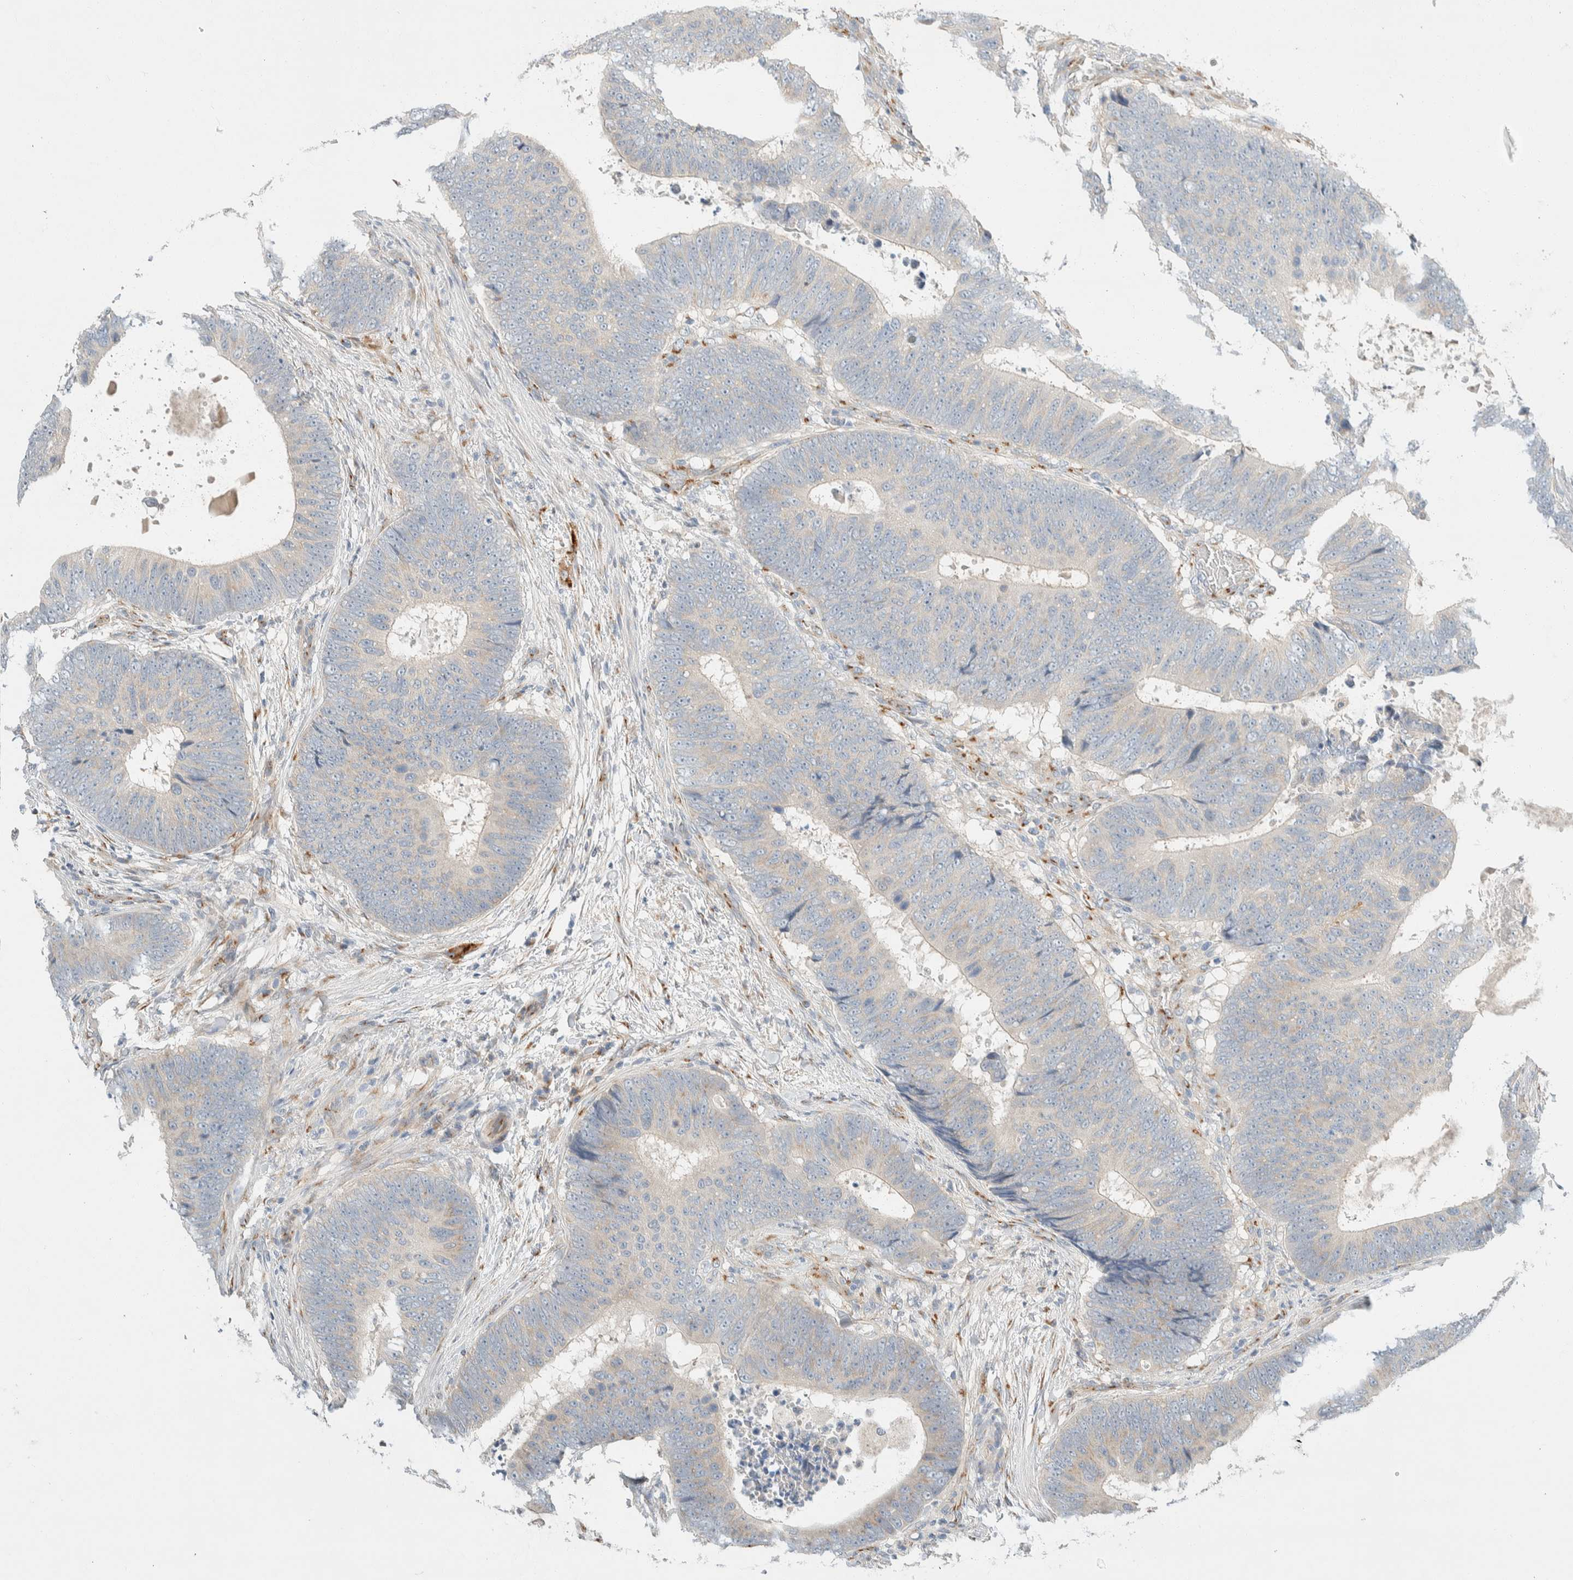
{"staining": {"intensity": "weak", "quantity": "25%-75%", "location": "cytoplasmic/membranous"}, "tissue": "colorectal cancer", "cell_type": "Tumor cells", "image_type": "cancer", "snomed": [{"axis": "morphology", "description": "Adenocarcinoma, NOS"}, {"axis": "topography", "description": "Colon"}], "caption": "Colorectal cancer (adenocarcinoma) was stained to show a protein in brown. There is low levels of weak cytoplasmic/membranous staining in approximately 25%-75% of tumor cells.", "gene": "TMEM184B", "patient": {"sex": "male", "age": 56}}